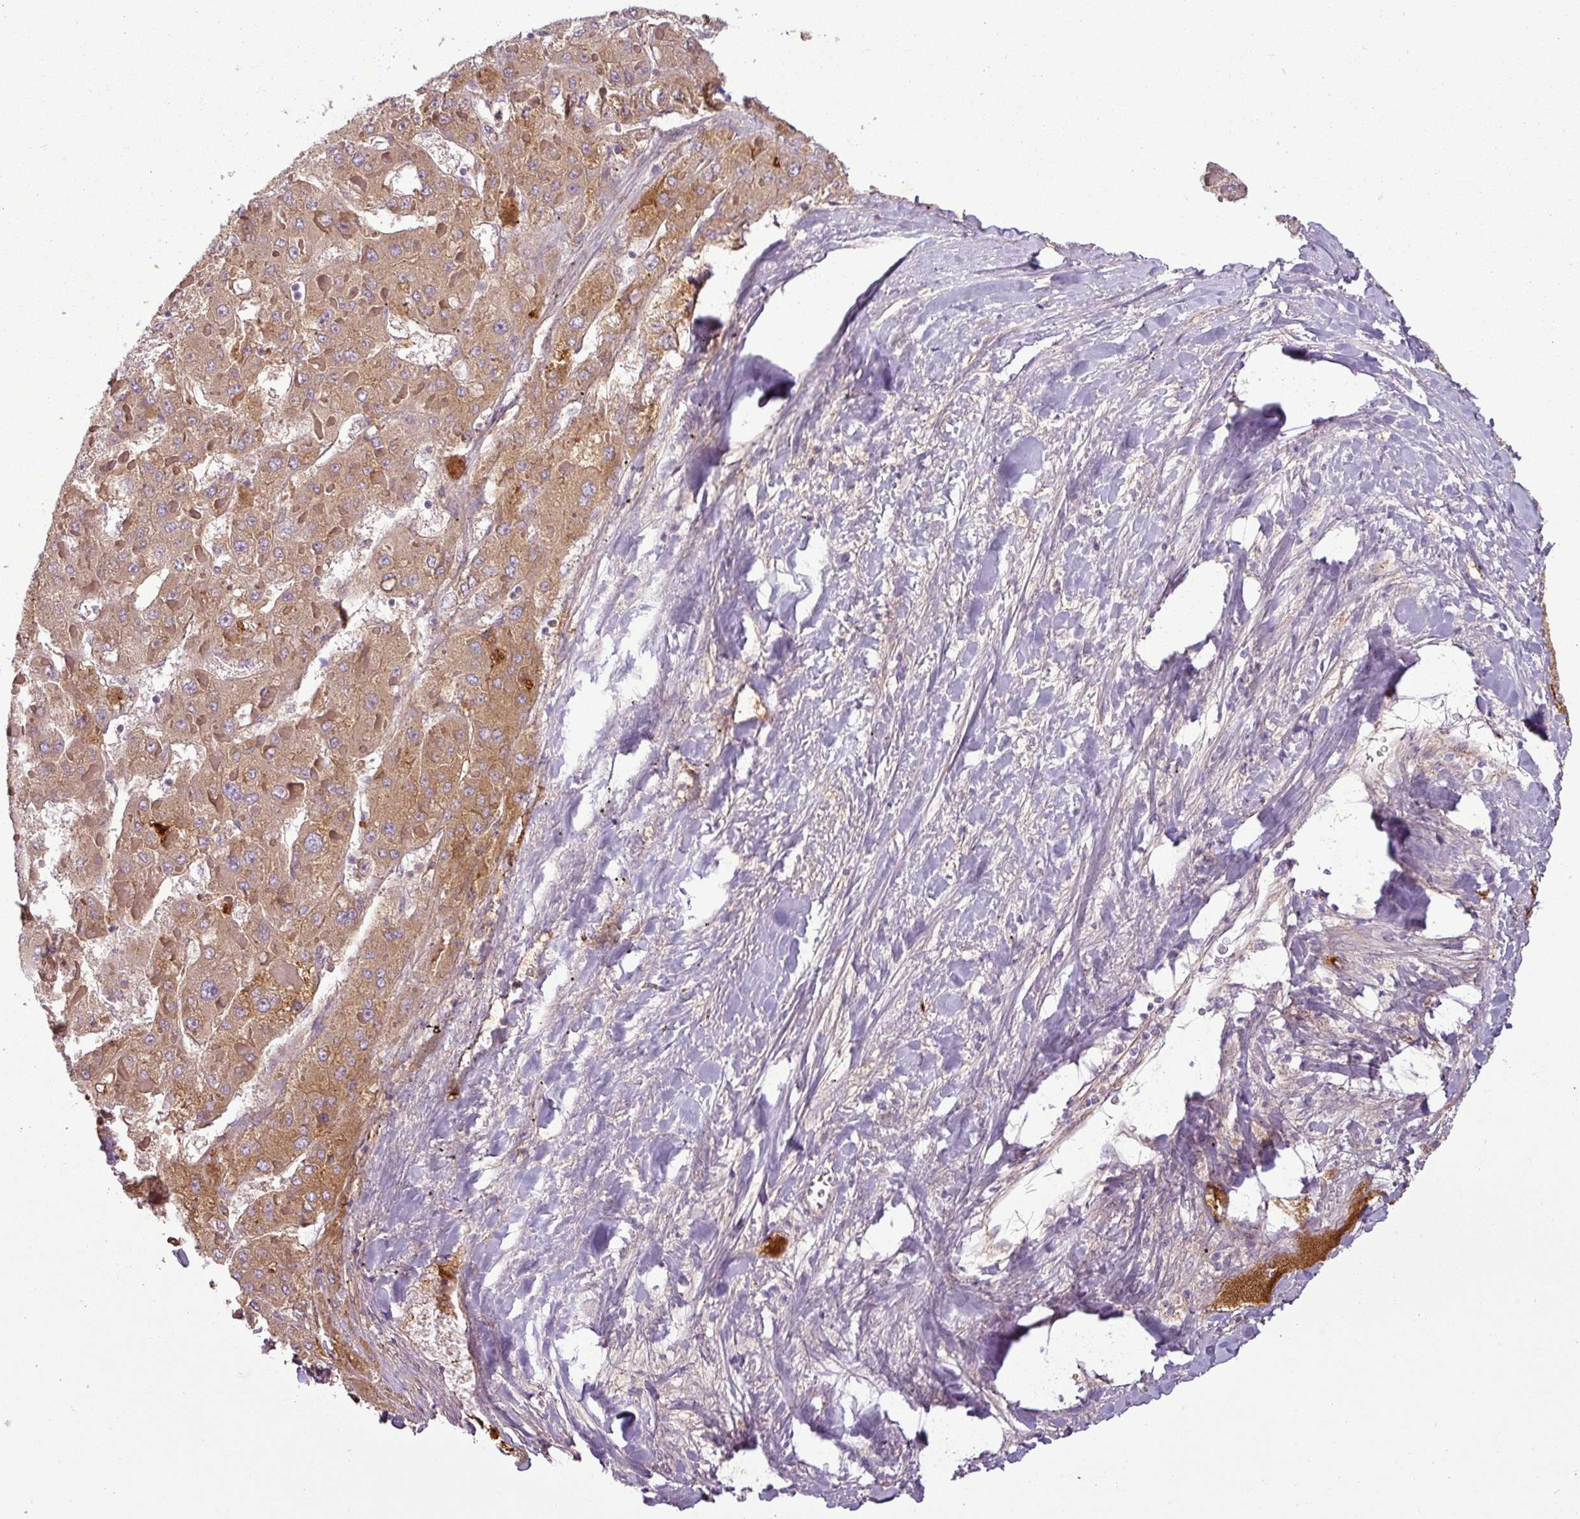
{"staining": {"intensity": "moderate", "quantity": ">75%", "location": "cytoplasmic/membranous"}, "tissue": "liver cancer", "cell_type": "Tumor cells", "image_type": "cancer", "snomed": [{"axis": "morphology", "description": "Carcinoma, Hepatocellular, NOS"}, {"axis": "topography", "description": "Liver"}], "caption": "A brown stain highlights moderate cytoplasmic/membranous staining of a protein in human liver cancer (hepatocellular carcinoma) tumor cells.", "gene": "APOC1", "patient": {"sex": "female", "age": 73}}